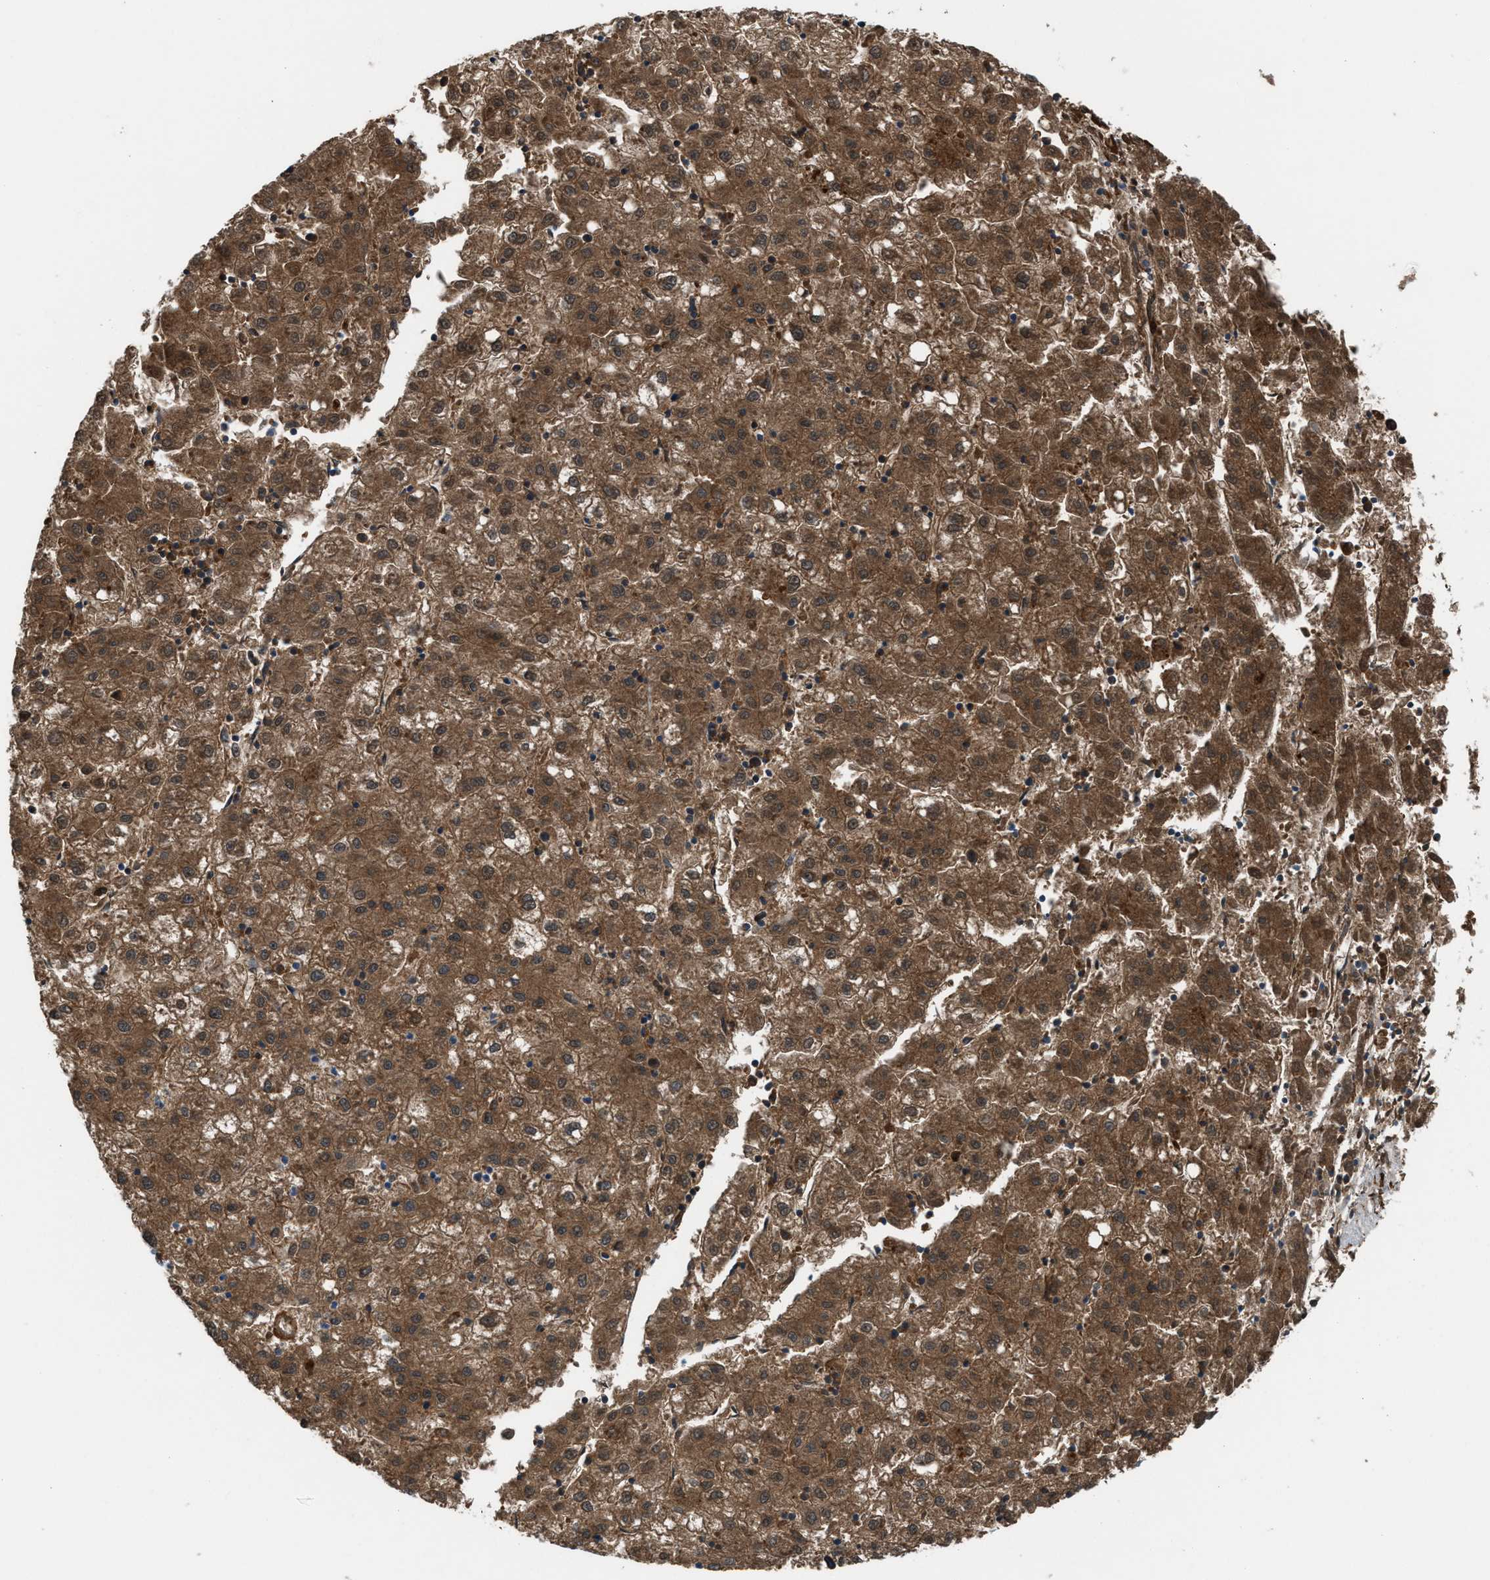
{"staining": {"intensity": "moderate", "quantity": ">75%", "location": "cytoplasmic/membranous"}, "tissue": "liver cancer", "cell_type": "Tumor cells", "image_type": "cancer", "snomed": [{"axis": "morphology", "description": "Carcinoma, Hepatocellular, NOS"}, {"axis": "topography", "description": "Liver"}], "caption": "Protein analysis of liver hepatocellular carcinoma tissue exhibits moderate cytoplasmic/membranous positivity in about >75% of tumor cells.", "gene": "NQO2", "patient": {"sex": "male", "age": 72}}